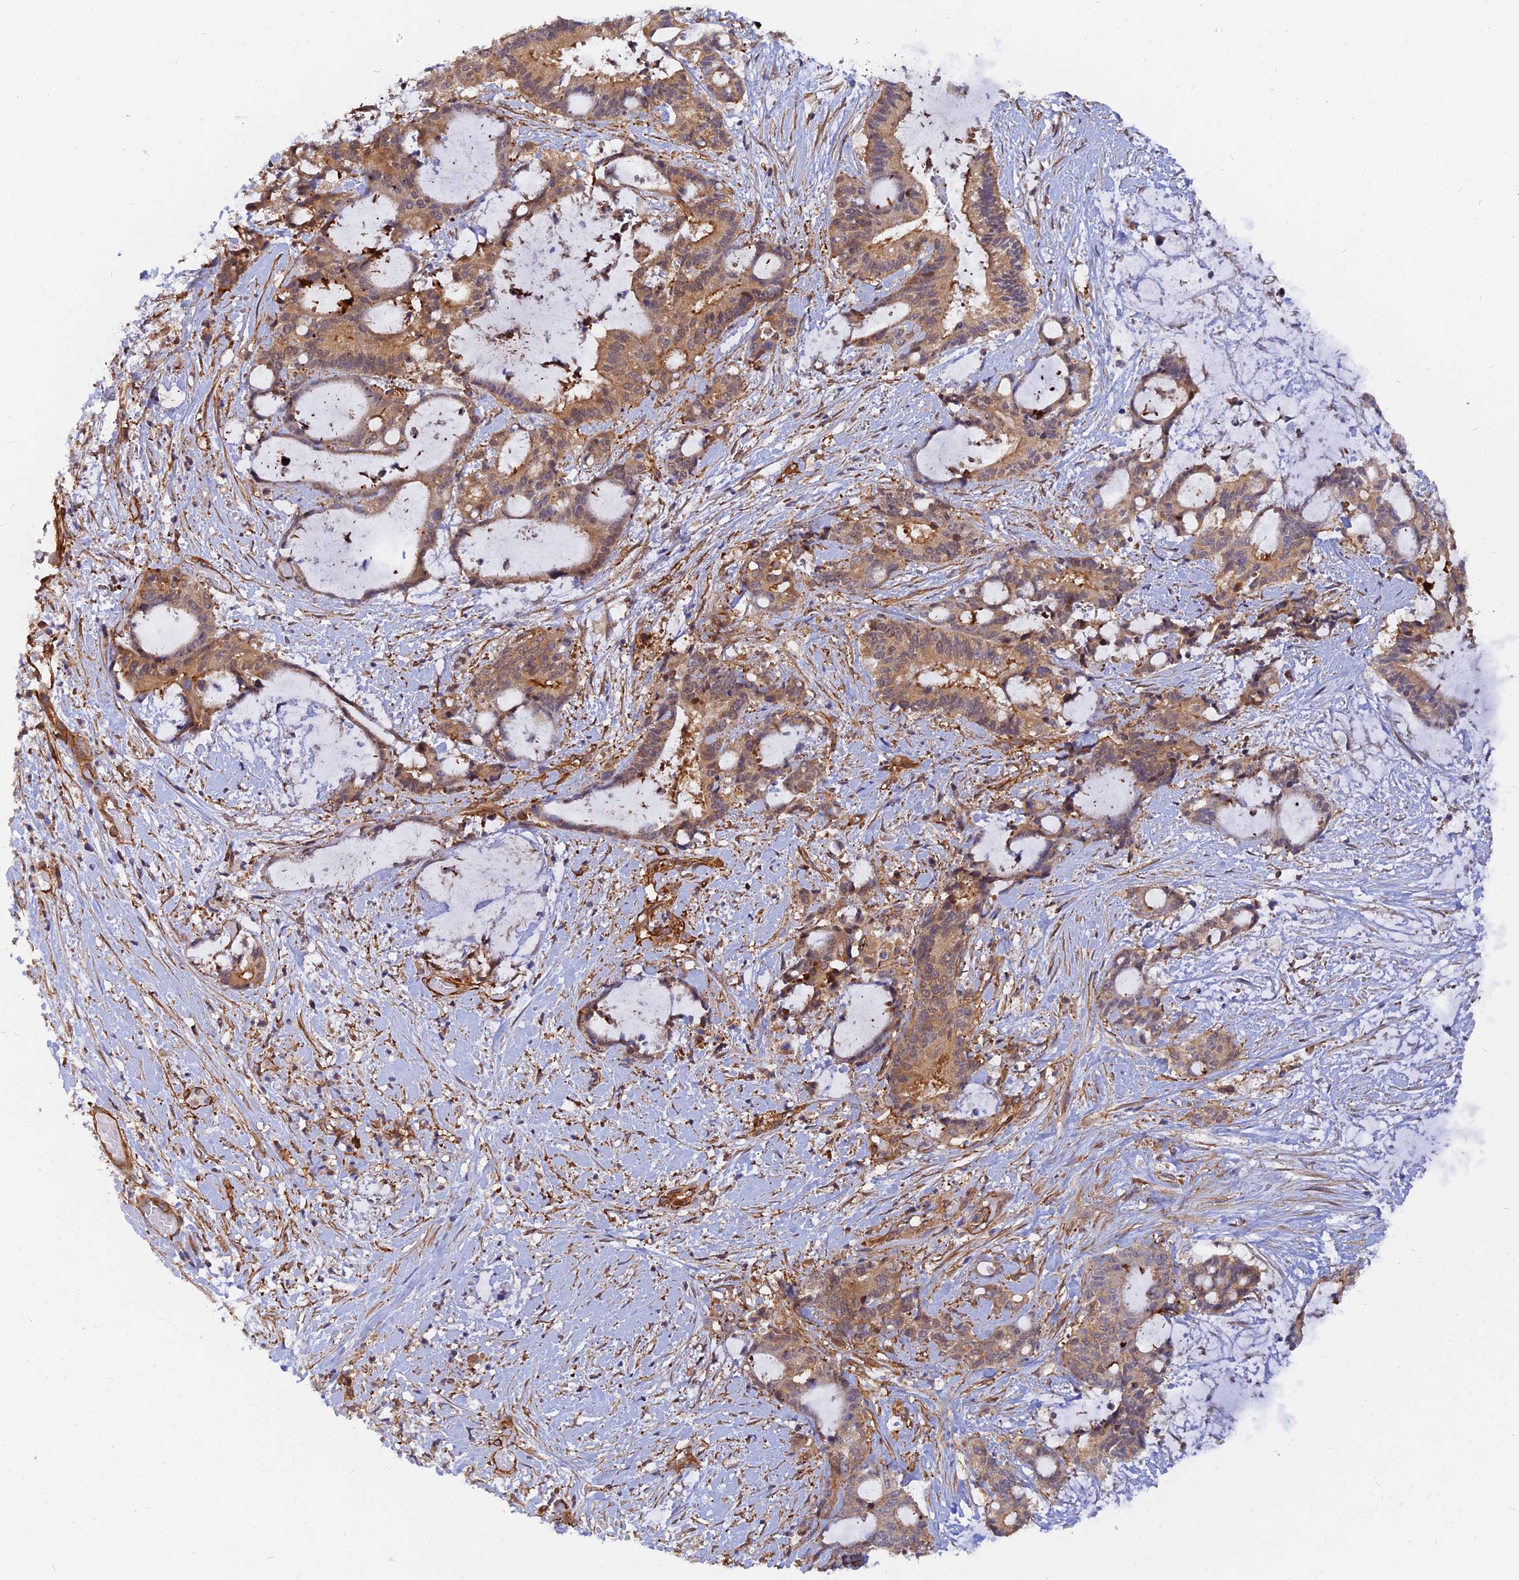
{"staining": {"intensity": "moderate", "quantity": ">75%", "location": "cytoplasmic/membranous"}, "tissue": "liver cancer", "cell_type": "Tumor cells", "image_type": "cancer", "snomed": [{"axis": "morphology", "description": "Normal tissue, NOS"}, {"axis": "morphology", "description": "Cholangiocarcinoma"}, {"axis": "topography", "description": "Liver"}, {"axis": "topography", "description": "Peripheral nerve tissue"}], "caption": "Brown immunohistochemical staining in liver cholangiocarcinoma reveals moderate cytoplasmic/membranous positivity in approximately >75% of tumor cells.", "gene": "WDR41", "patient": {"sex": "female", "age": 73}}